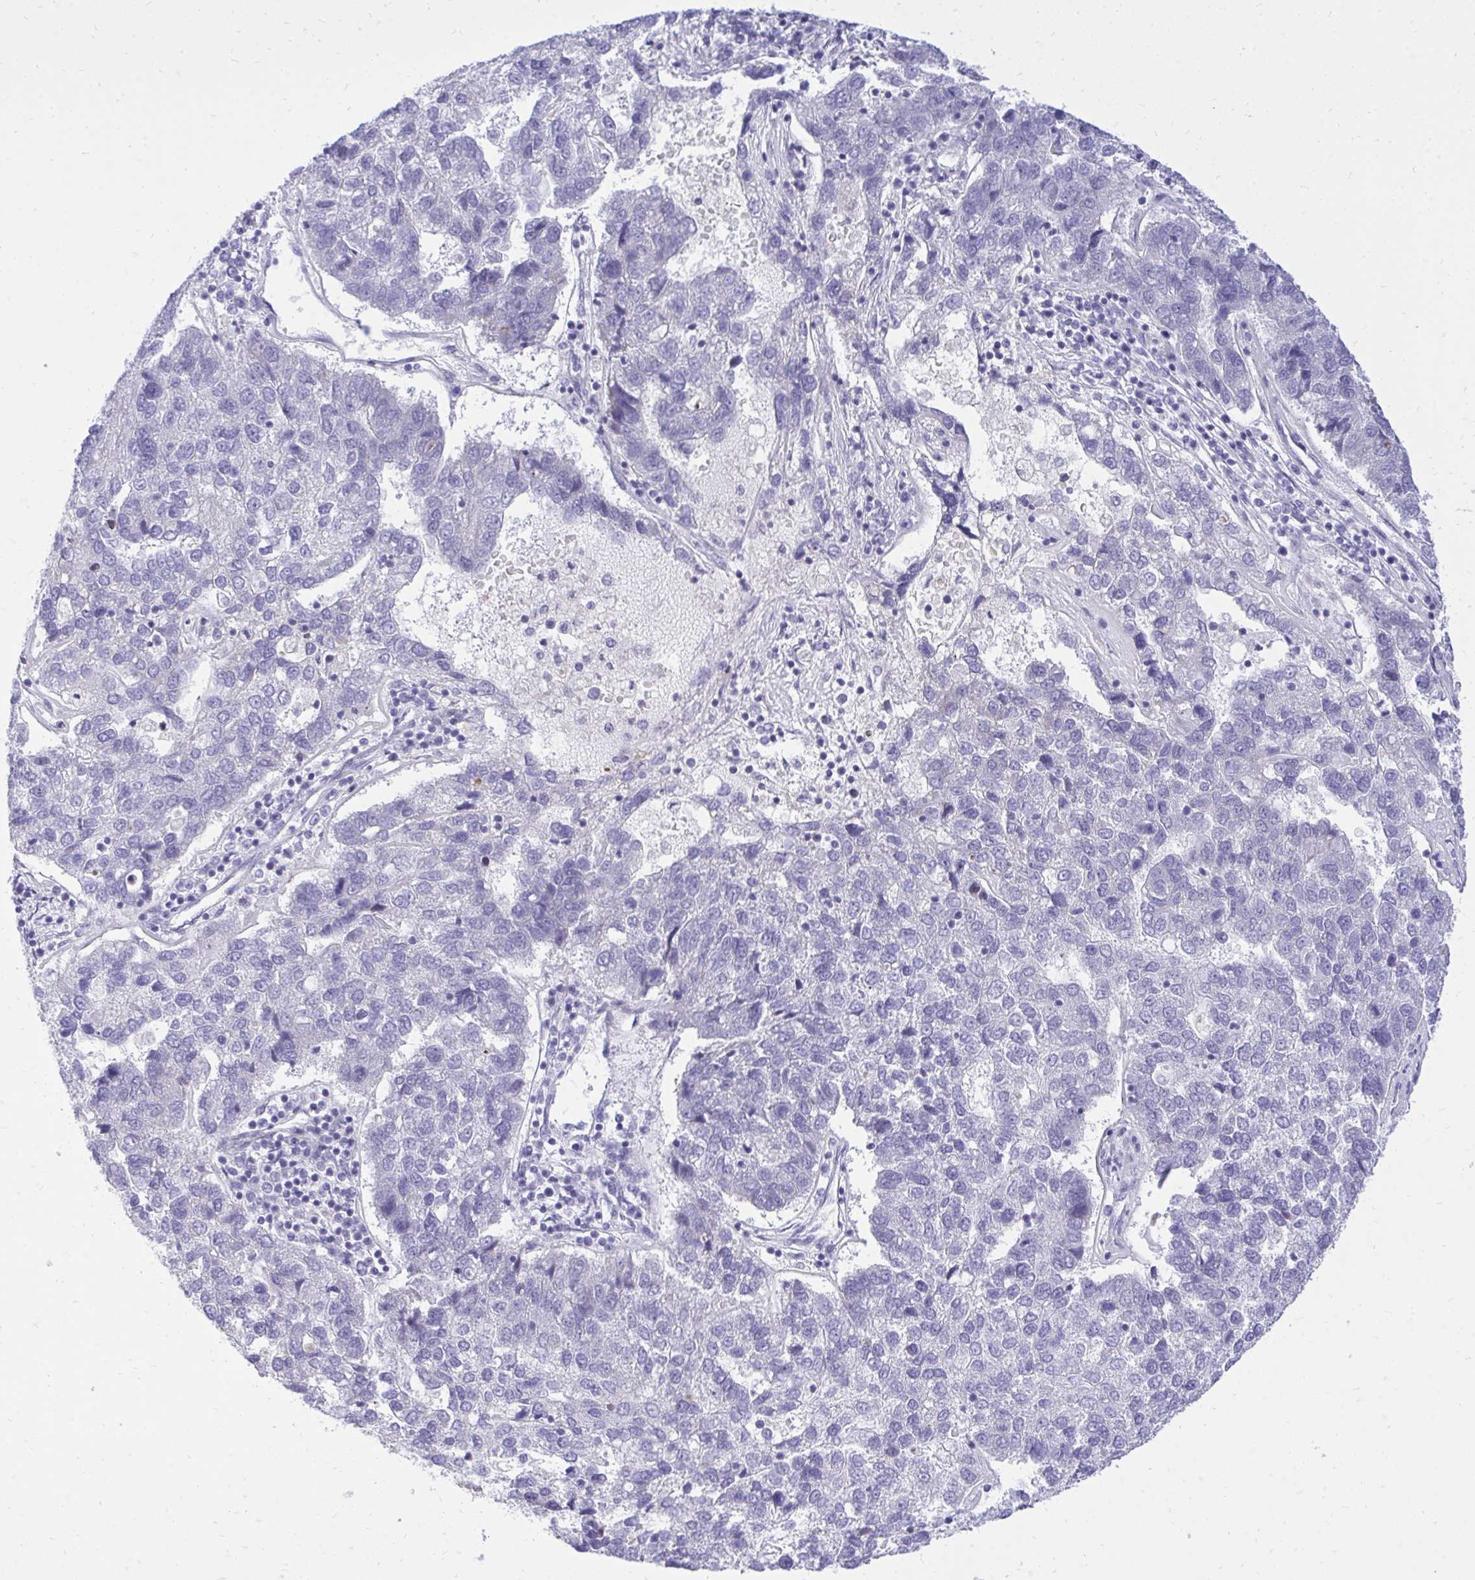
{"staining": {"intensity": "negative", "quantity": "none", "location": "none"}, "tissue": "pancreatic cancer", "cell_type": "Tumor cells", "image_type": "cancer", "snomed": [{"axis": "morphology", "description": "Adenocarcinoma, NOS"}, {"axis": "topography", "description": "Pancreas"}], "caption": "A histopathology image of pancreatic cancer (adenocarcinoma) stained for a protein demonstrates no brown staining in tumor cells. (DAB IHC, high magnification).", "gene": "GABRA1", "patient": {"sex": "female", "age": 61}}